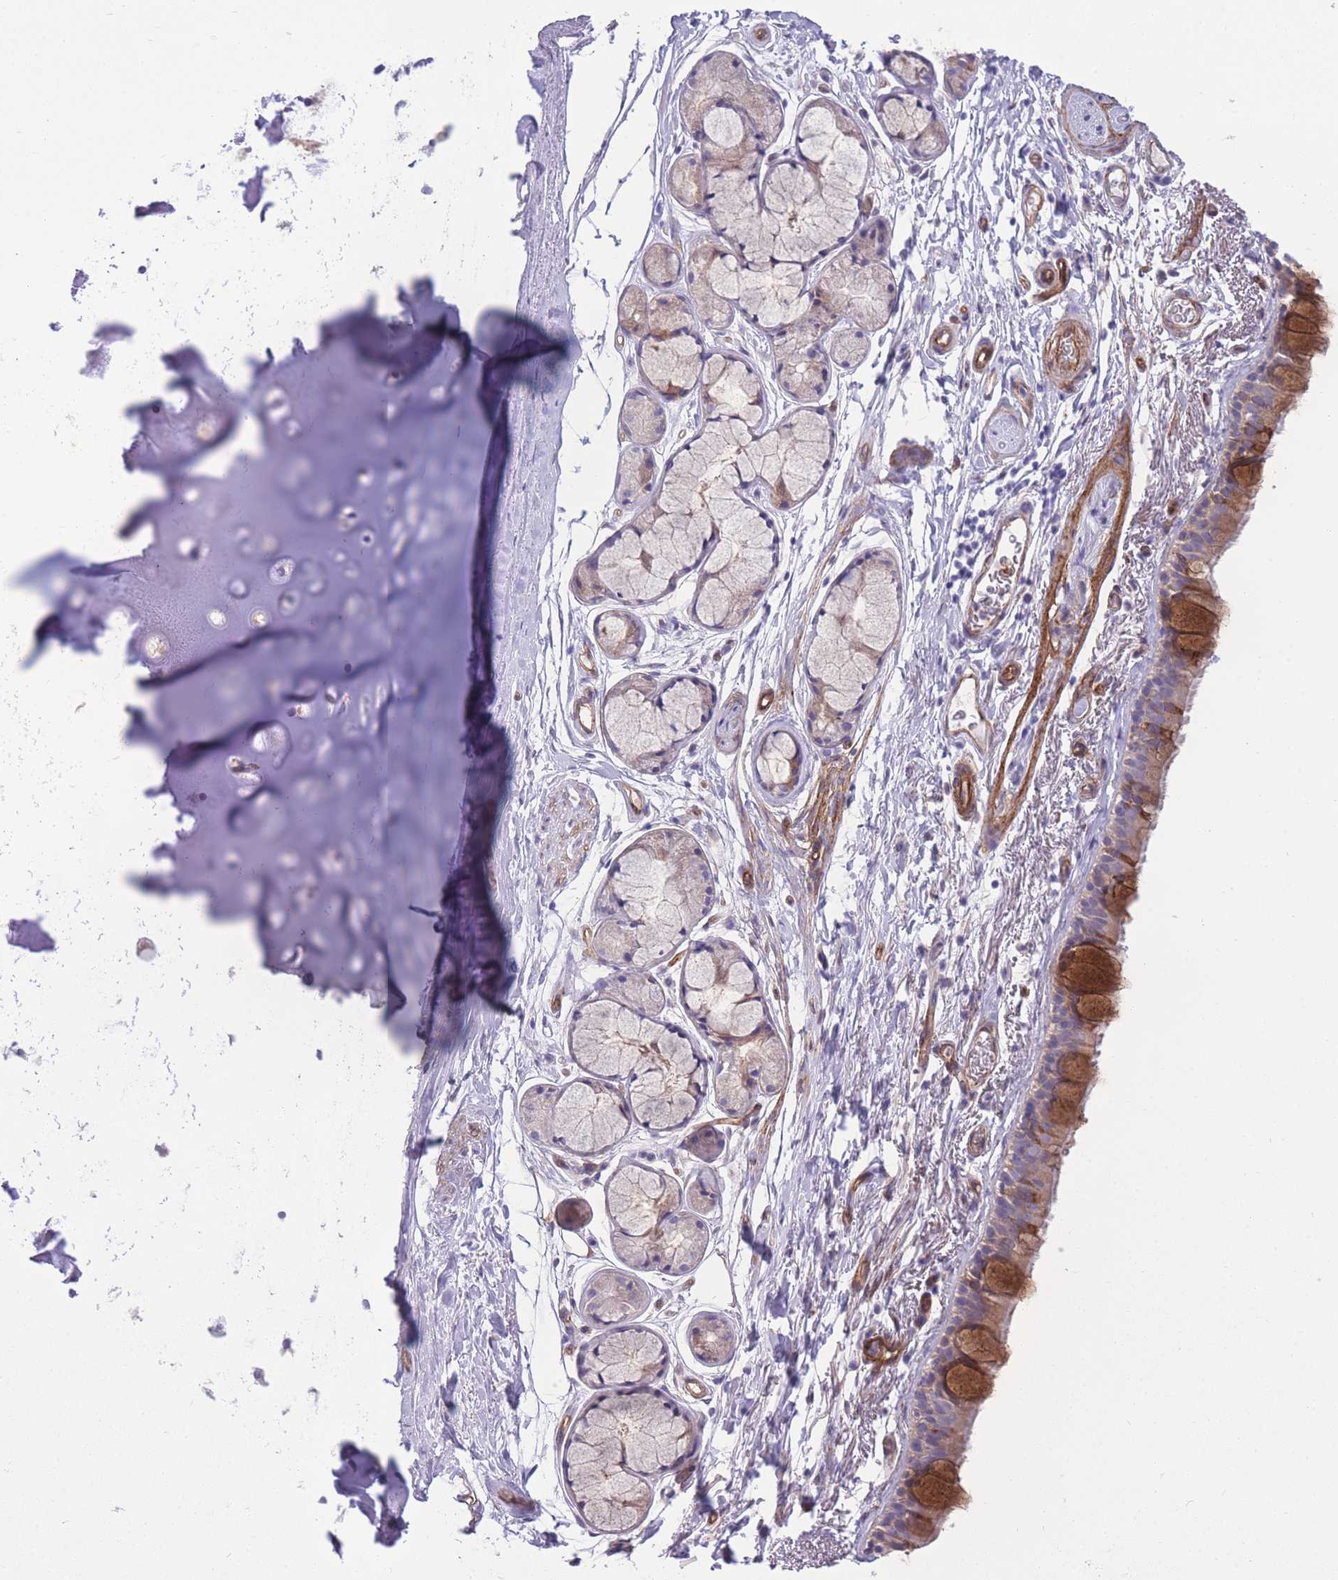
{"staining": {"intensity": "moderate", "quantity": ">75%", "location": "cytoplasmic/membranous"}, "tissue": "adipose tissue", "cell_type": "Adipocytes", "image_type": "normal", "snomed": [{"axis": "morphology", "description": "Normal tissue, NOS"}, {"axis": "topography", "description": "Lymph node"}, {"axis": "topography", "description": "Bronchus"}], "caption": "DAB immunohistochemical staining of unremarkable human adipose tissue reveals moderate cytoplasmic/membranous protein expression in about >75% of adipocytes. The staining is performed using DAB (3,3'-diaminobenzidine) brown chromogen to label protein expression. The nuclei are counter-stained blue using hematoxylin.", "gene": "RGS11", "patient": {"sex": "male", "age": 63}}